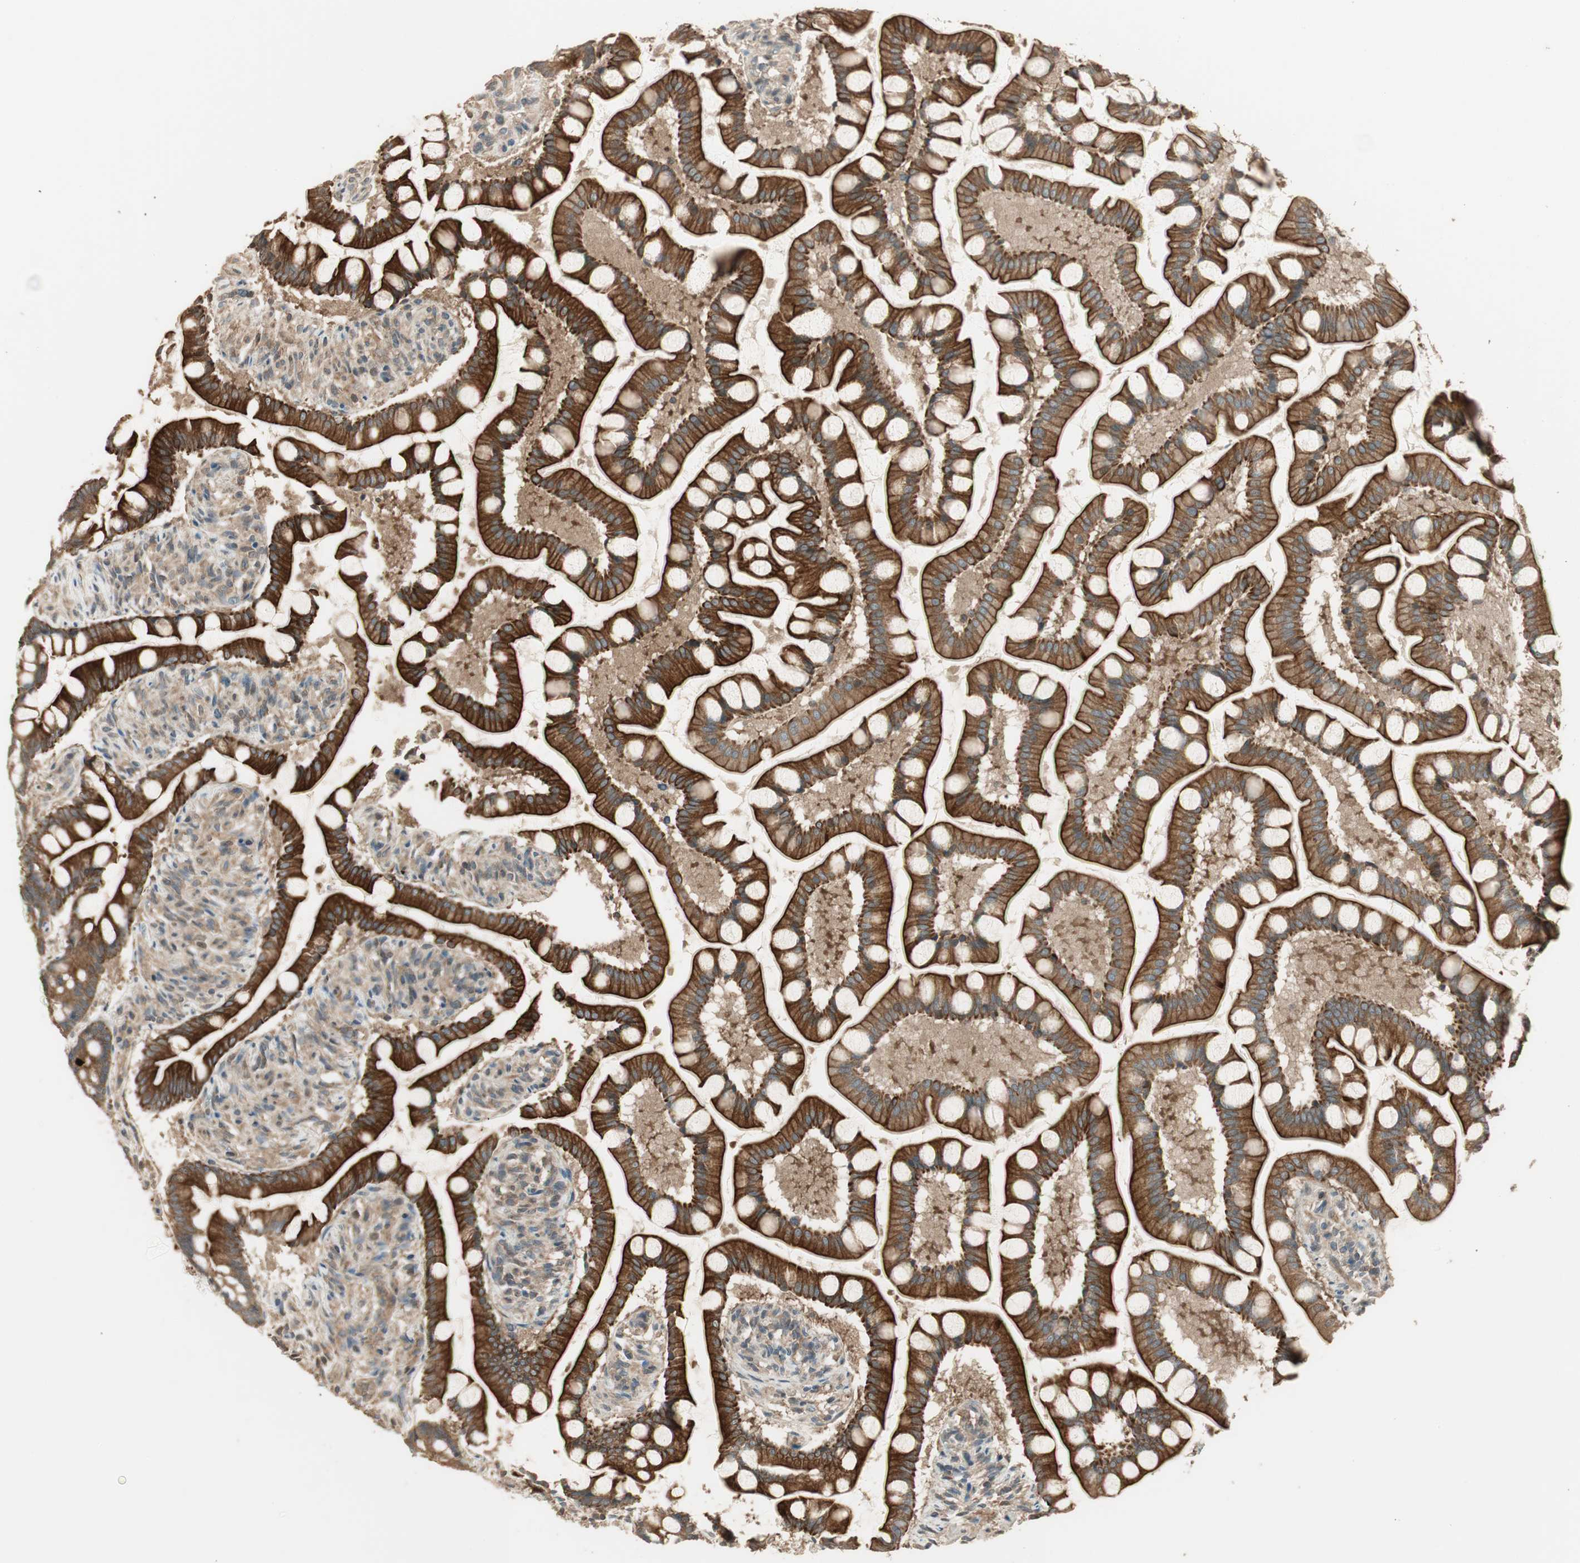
{"staining": {"intensity": "strong", "quantity": ">75%", "location": "cytoplasmic/membranous"}, "tissue": "small intestine", "cell_type": "Glandular cells", "image_type": "normal", "snomed": [{"axis": "morphology", "description": "Normal tissue, NOS"}, {"axis": "topography", "description": "Small intestine"}], "caption": "High-magnification brightfield microscopy of normal small intestine stained with DAB (3,3'-diaminobenzidine) (brown) and counterstained with hematoxylin (blue). glandular cells exhibit strong cytoplasmic/membranous staining is present in approximately>75% of cells.", "gene": "PFDN5", "patient": {"sex": "male", "age": 41}}